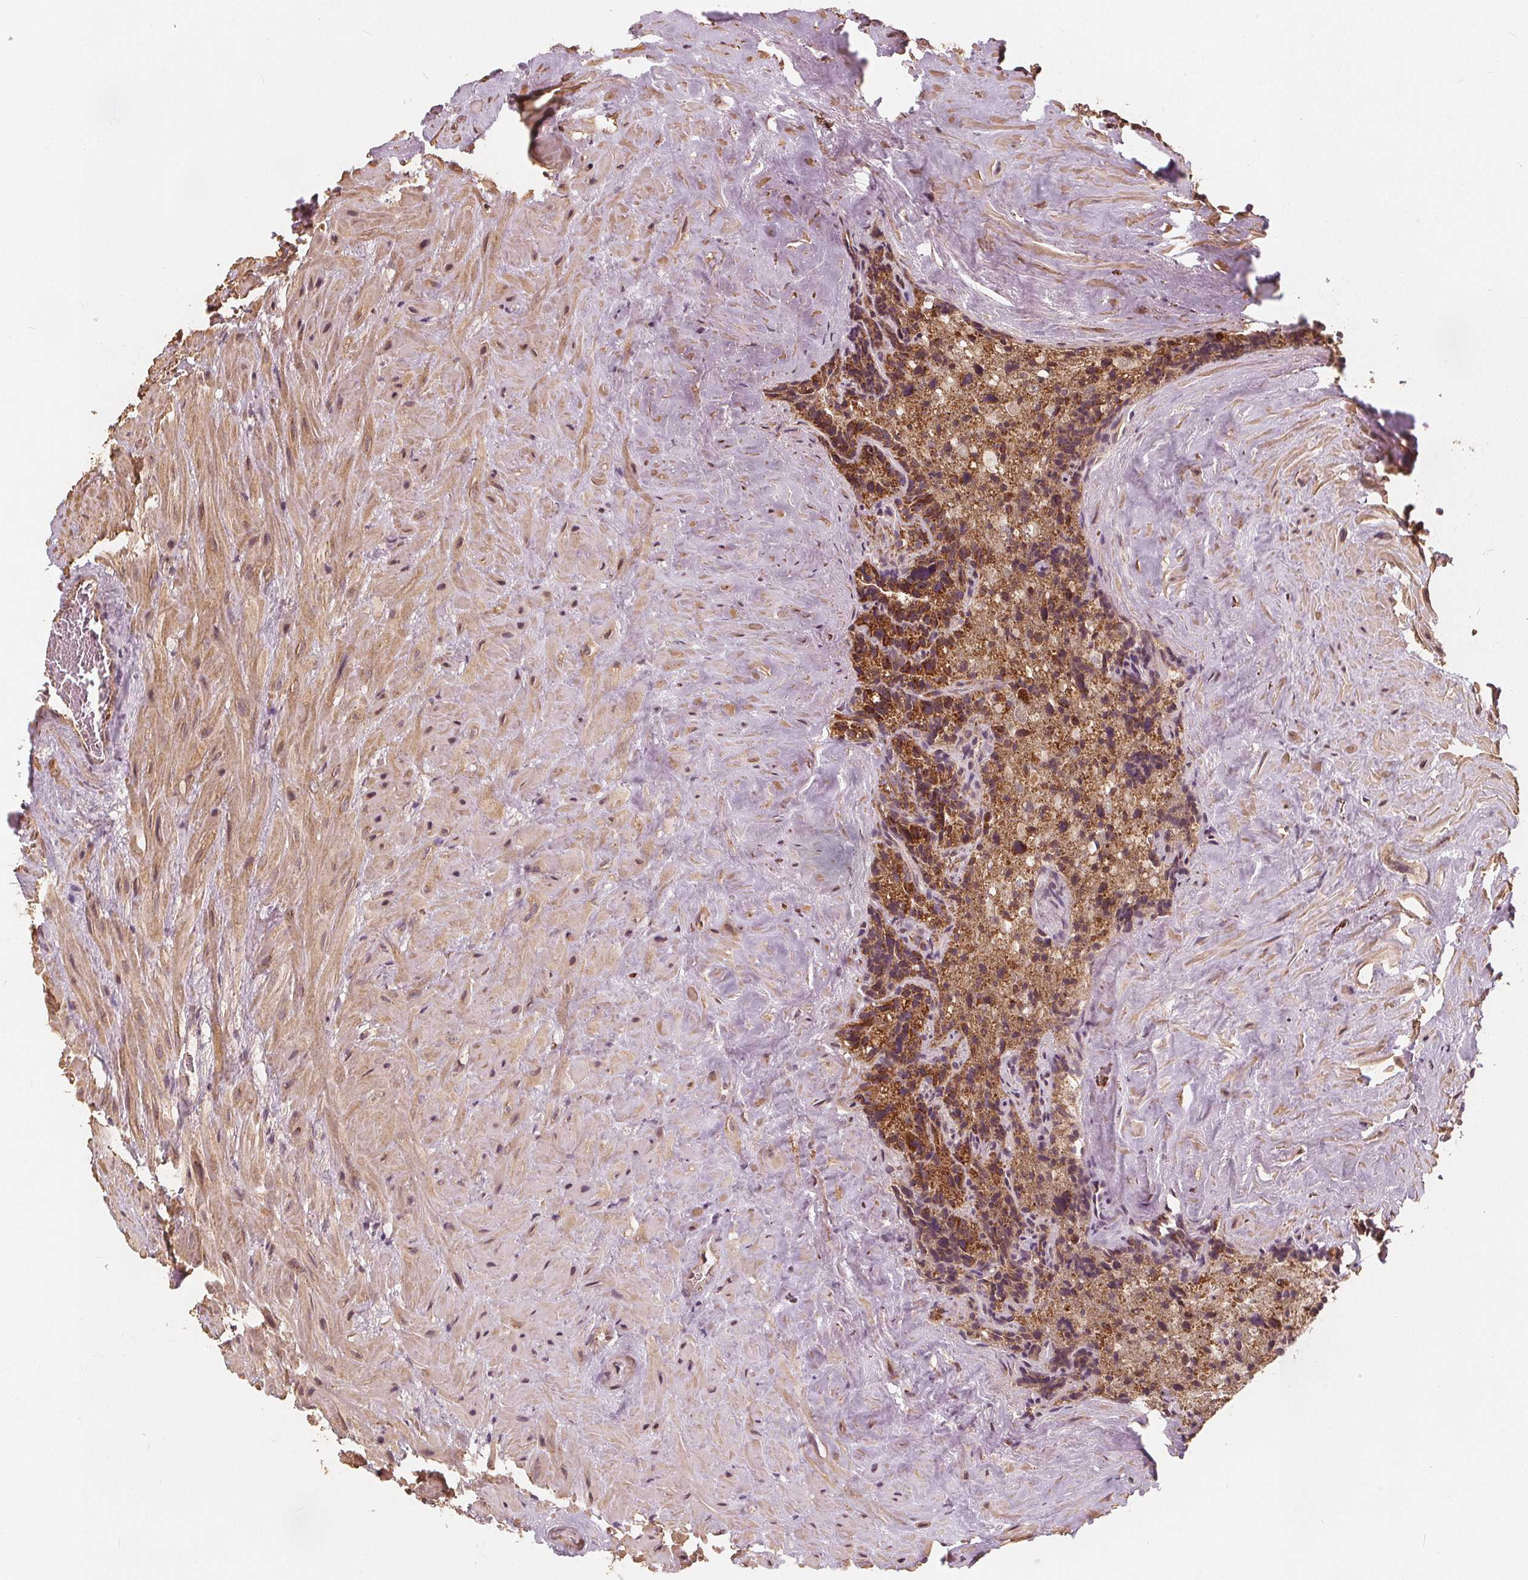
{"staining": {"intensity": "moderate", "quantity": ">75%", "location": "cytoplasmic/membranous"}, "tissue": "seminal vesicle", "cell_type": "Glandular cells", "image_type": "normal", "snomed": [{"axis": "morphology", "description": "Normal tissue, NOS"}, {"axis": "topography", "description": "Prostate"}, {"axis": "topography", "description": "Seminal veicle"}], "caption": "Protein staining of benign seminal vesicle shows moderate cytoplasmic/membranous staining in approximately >75% of glandular cells. Nuclei are stained in blue.", "gene": "PEX26", "patient": {"sex": "male", "age": 71}}